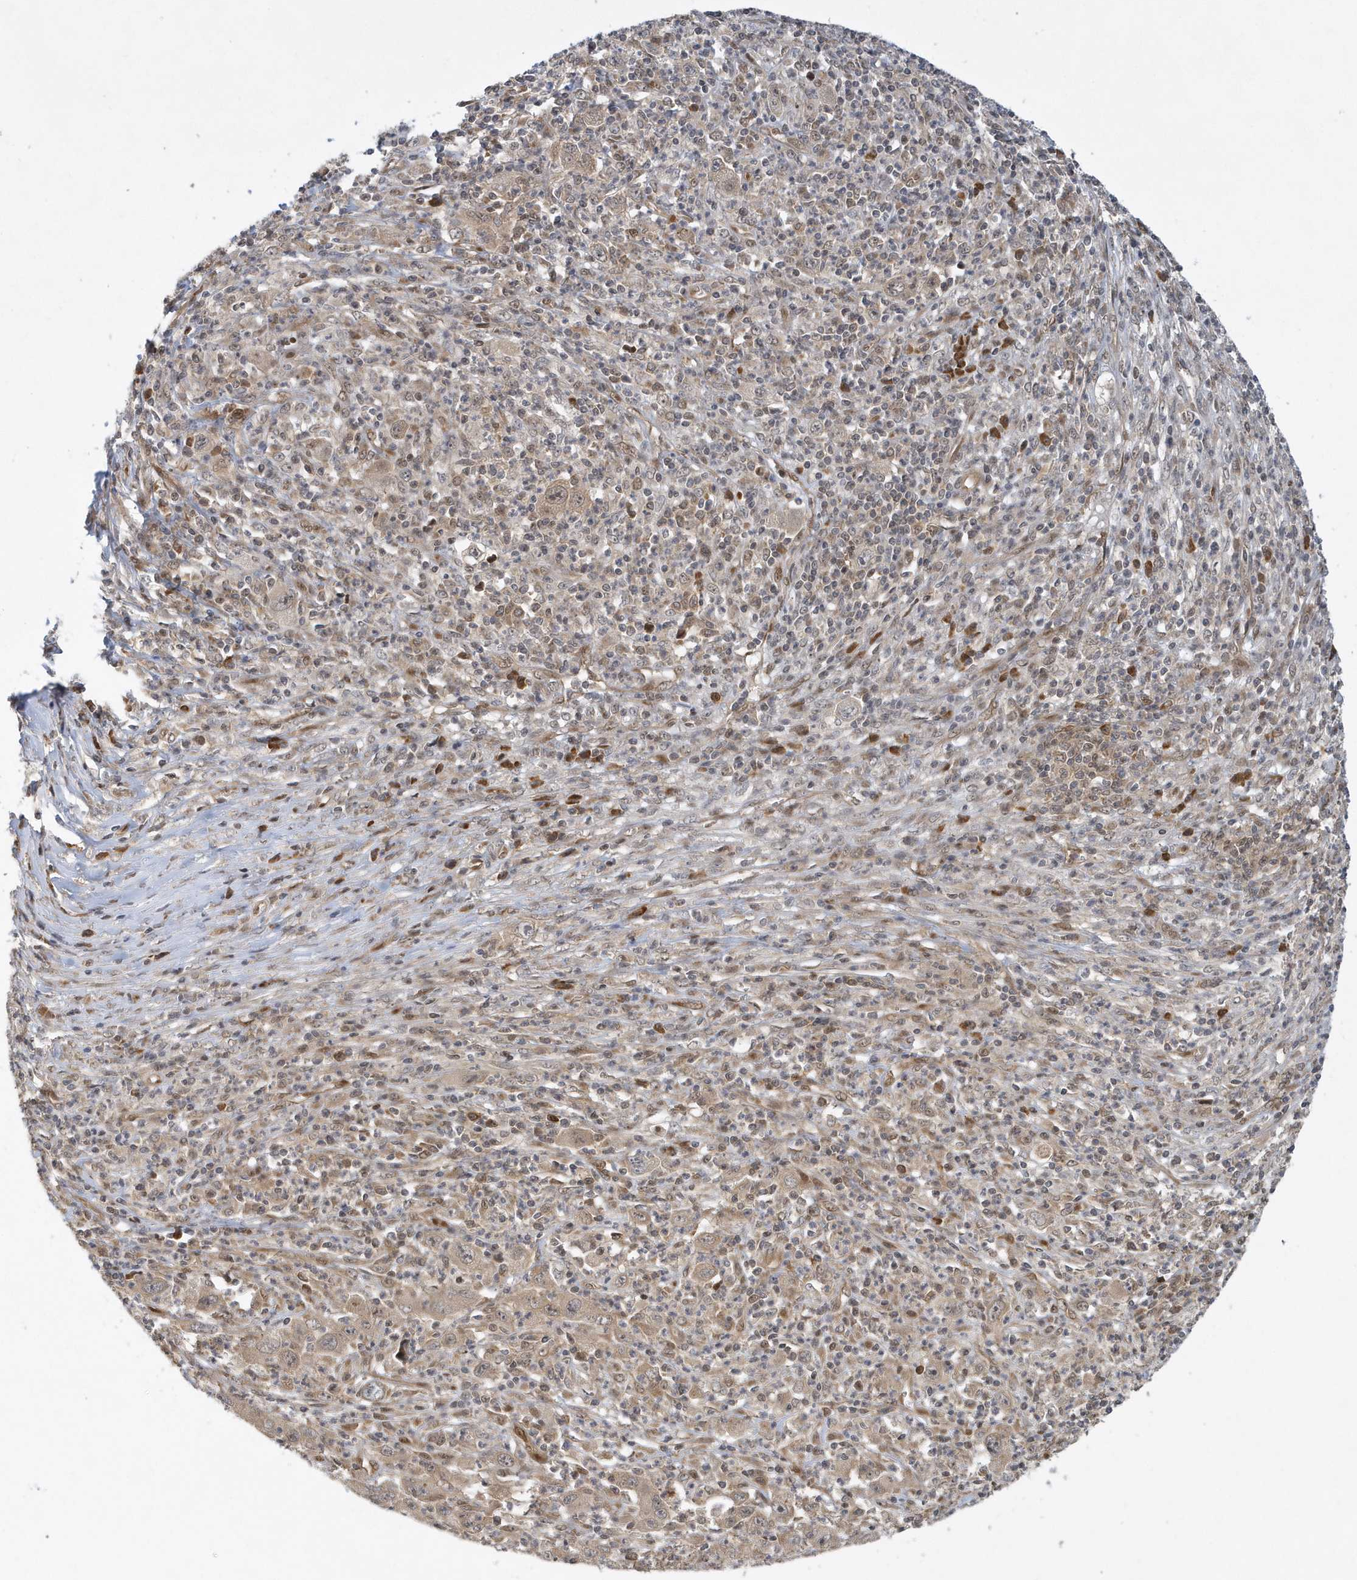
{"staining": {"intensity": "moderate", "quantity": ">75%", "location": "cytoplasmic/membranous,nuclear"}, "tissue": "melanoma", "cell_type": "Tumor cells", "image_type": "cancer", "snomed": [{"axis": "morphology", "description": "Malignant melanoma, Metastatic site"}, {"axis": "topography", "description": "Skin"}], "caption": "Human malignant melanoma (metastatic site) stained for a protein (brown) displays moderate cytoplasmic/membranous and nuclear positive positivity in about >75% of tumor cells.", "gene": "ATG4A", "patient": {"sex": "female", "age": 56}}